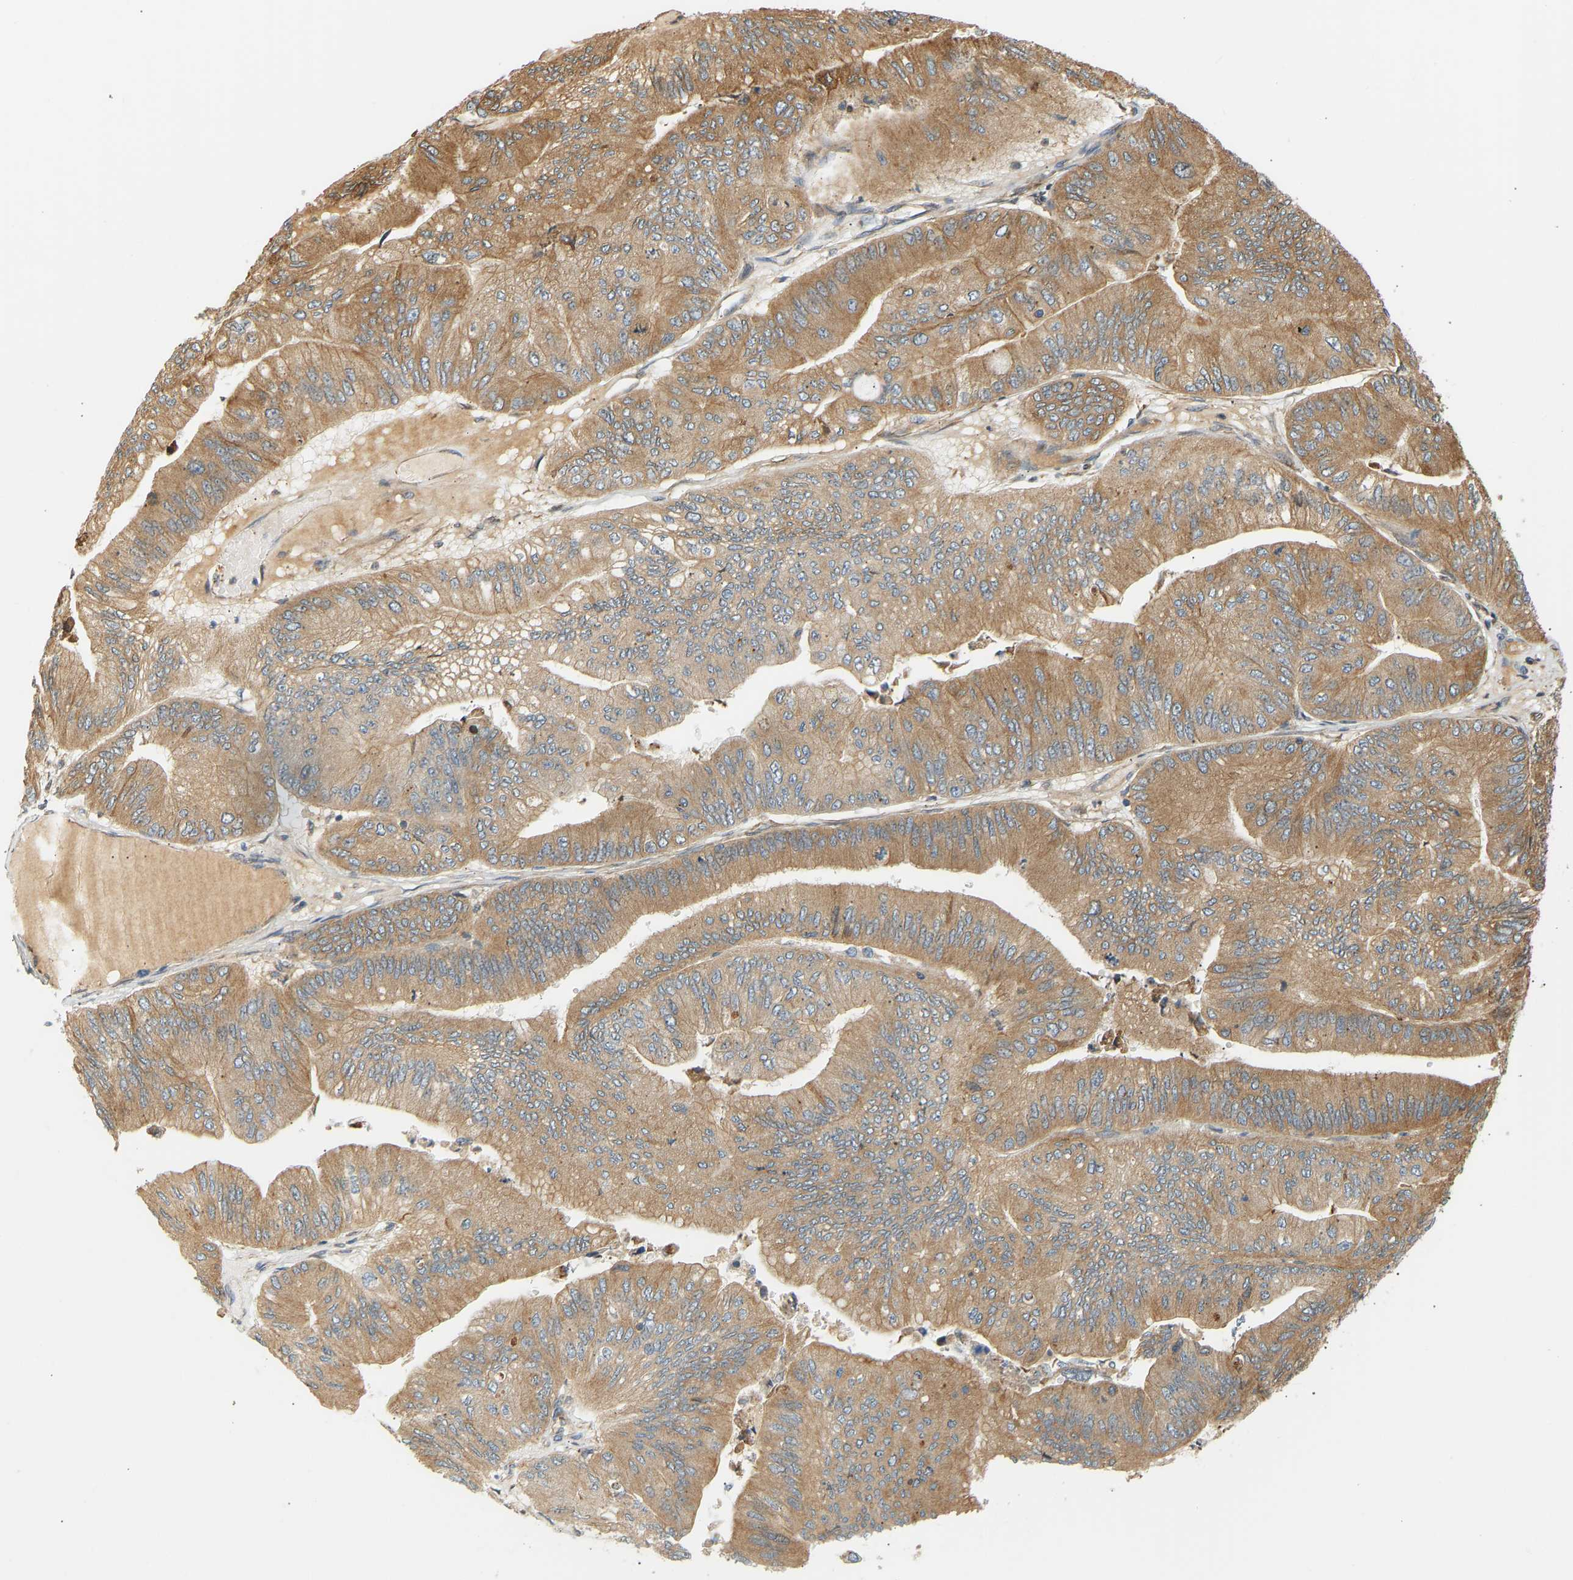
{"staining": {"intensity": "moderate", "quantity": ">75%", "location": "cytoplasmic/membranous"}, "tissue": "ovarian cancer", "cell_type": "Tumor cells", "image_type": "cancer", "snomed": [{"axis": "morphology", "description": "Cystadenocarcinoma, mucinous, NOS"}, {"axis": "topography", "description": "Ovary"}], "caption": "Immunohistochemical staining of mucinous cystadenocarcinoma (ovarian) exhibits medium levels of moderate cytoplasmic/membranous staining in about >75% of tumor cells.", "gene": "CEP57", "patient": {"sex": "female", "age": 61}}